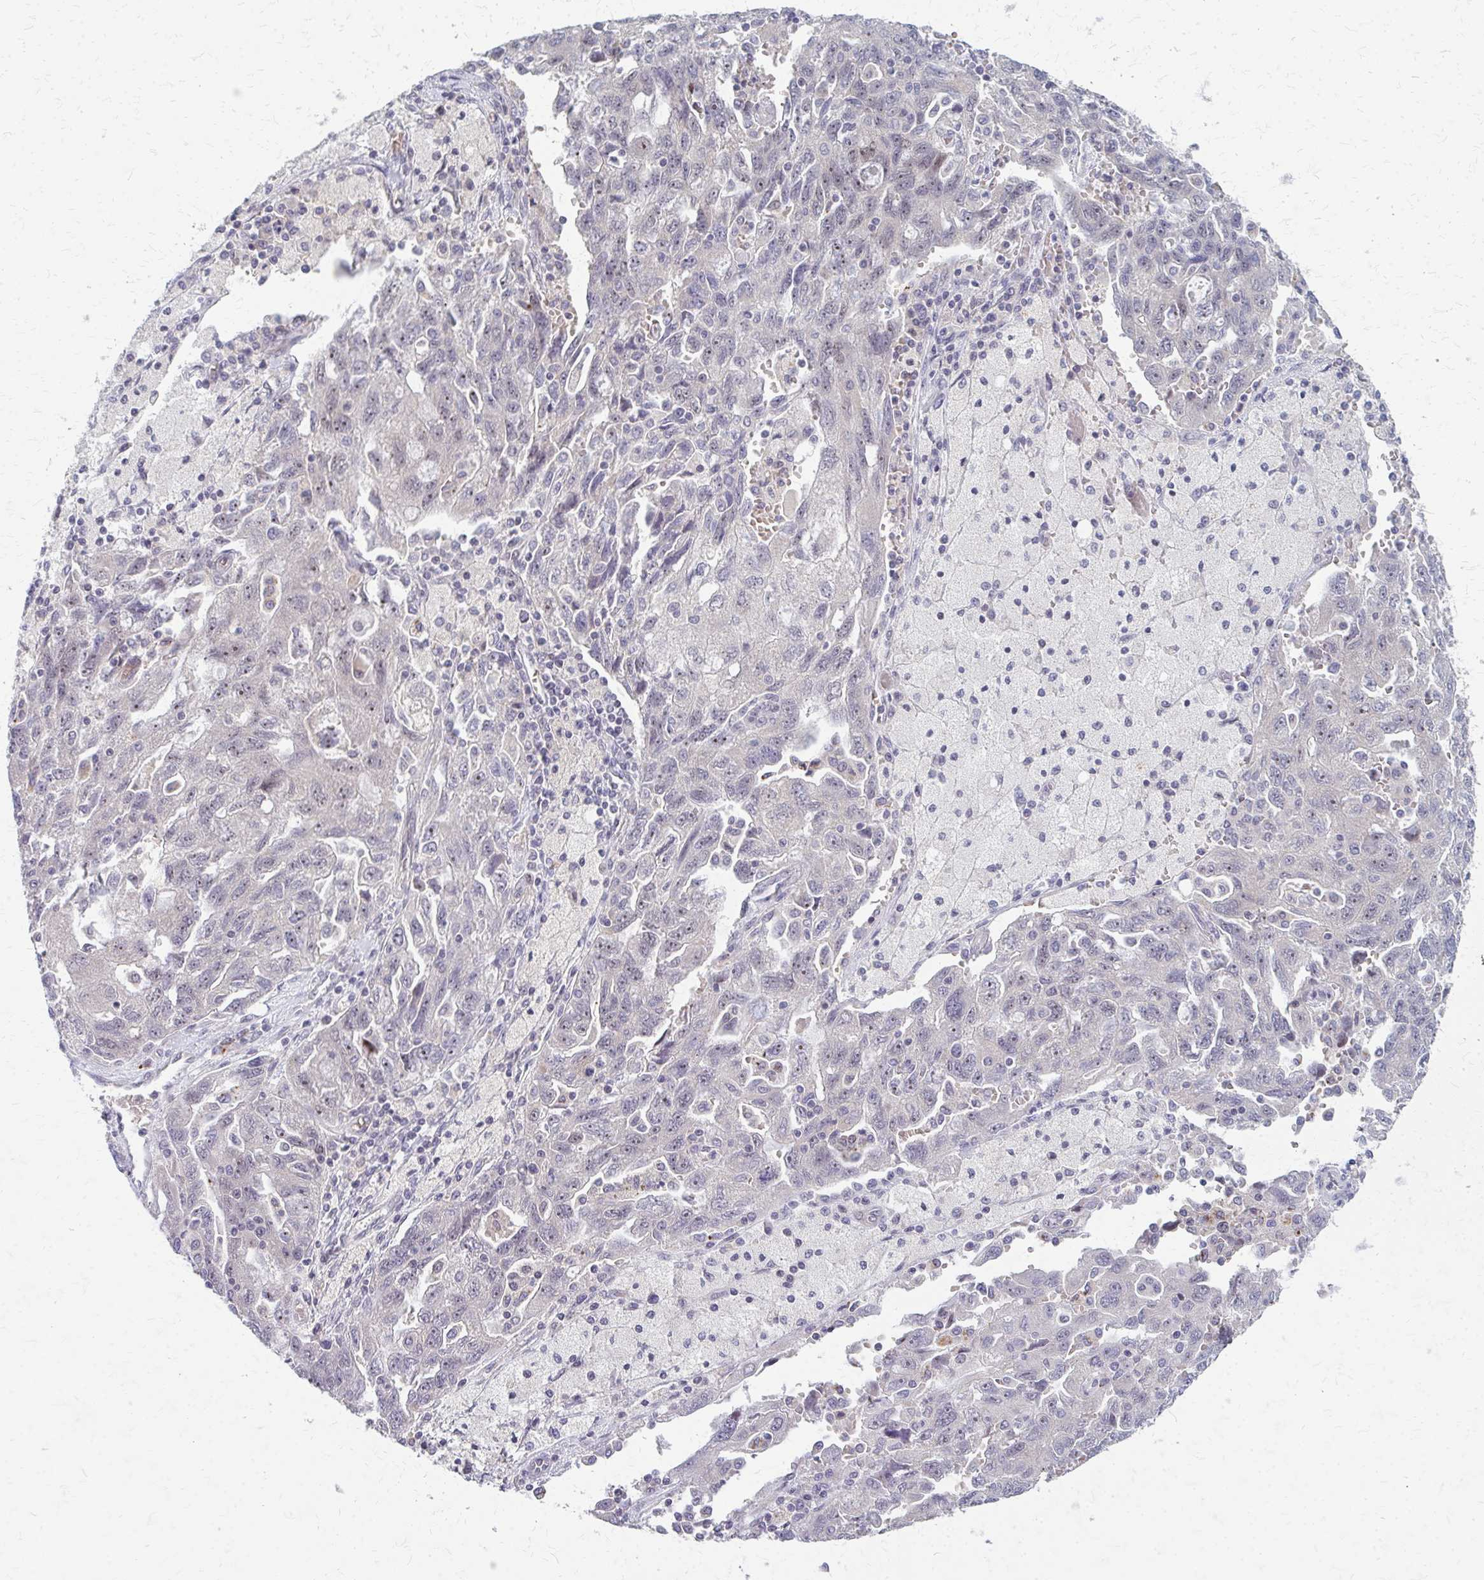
{"staining": {"intensity": "moderate", "quantity": "<25%", "location": "nuclear"}, "tissue": "ovarian cancer", "cell_type": "Tumor cells", "image_type": "cancer", "snomed": [{"axis": "morphology", "description": "Carcinoma, NOS"}, {"axis": "morphology", "description": "Cystadenocarcinoma, serous, NOS"}, {"axis": "topography", "description": "Ovary"}], "caption": "A high-resolution histopathology image shows immunohistochemistry staining of ovarian serous cystadenocarcinoma, which shows moderate nuclear expression in approximately <25% of tumor cells.", "gene": "NUDT16", "patient": {"sex": "female", "age": 69}}